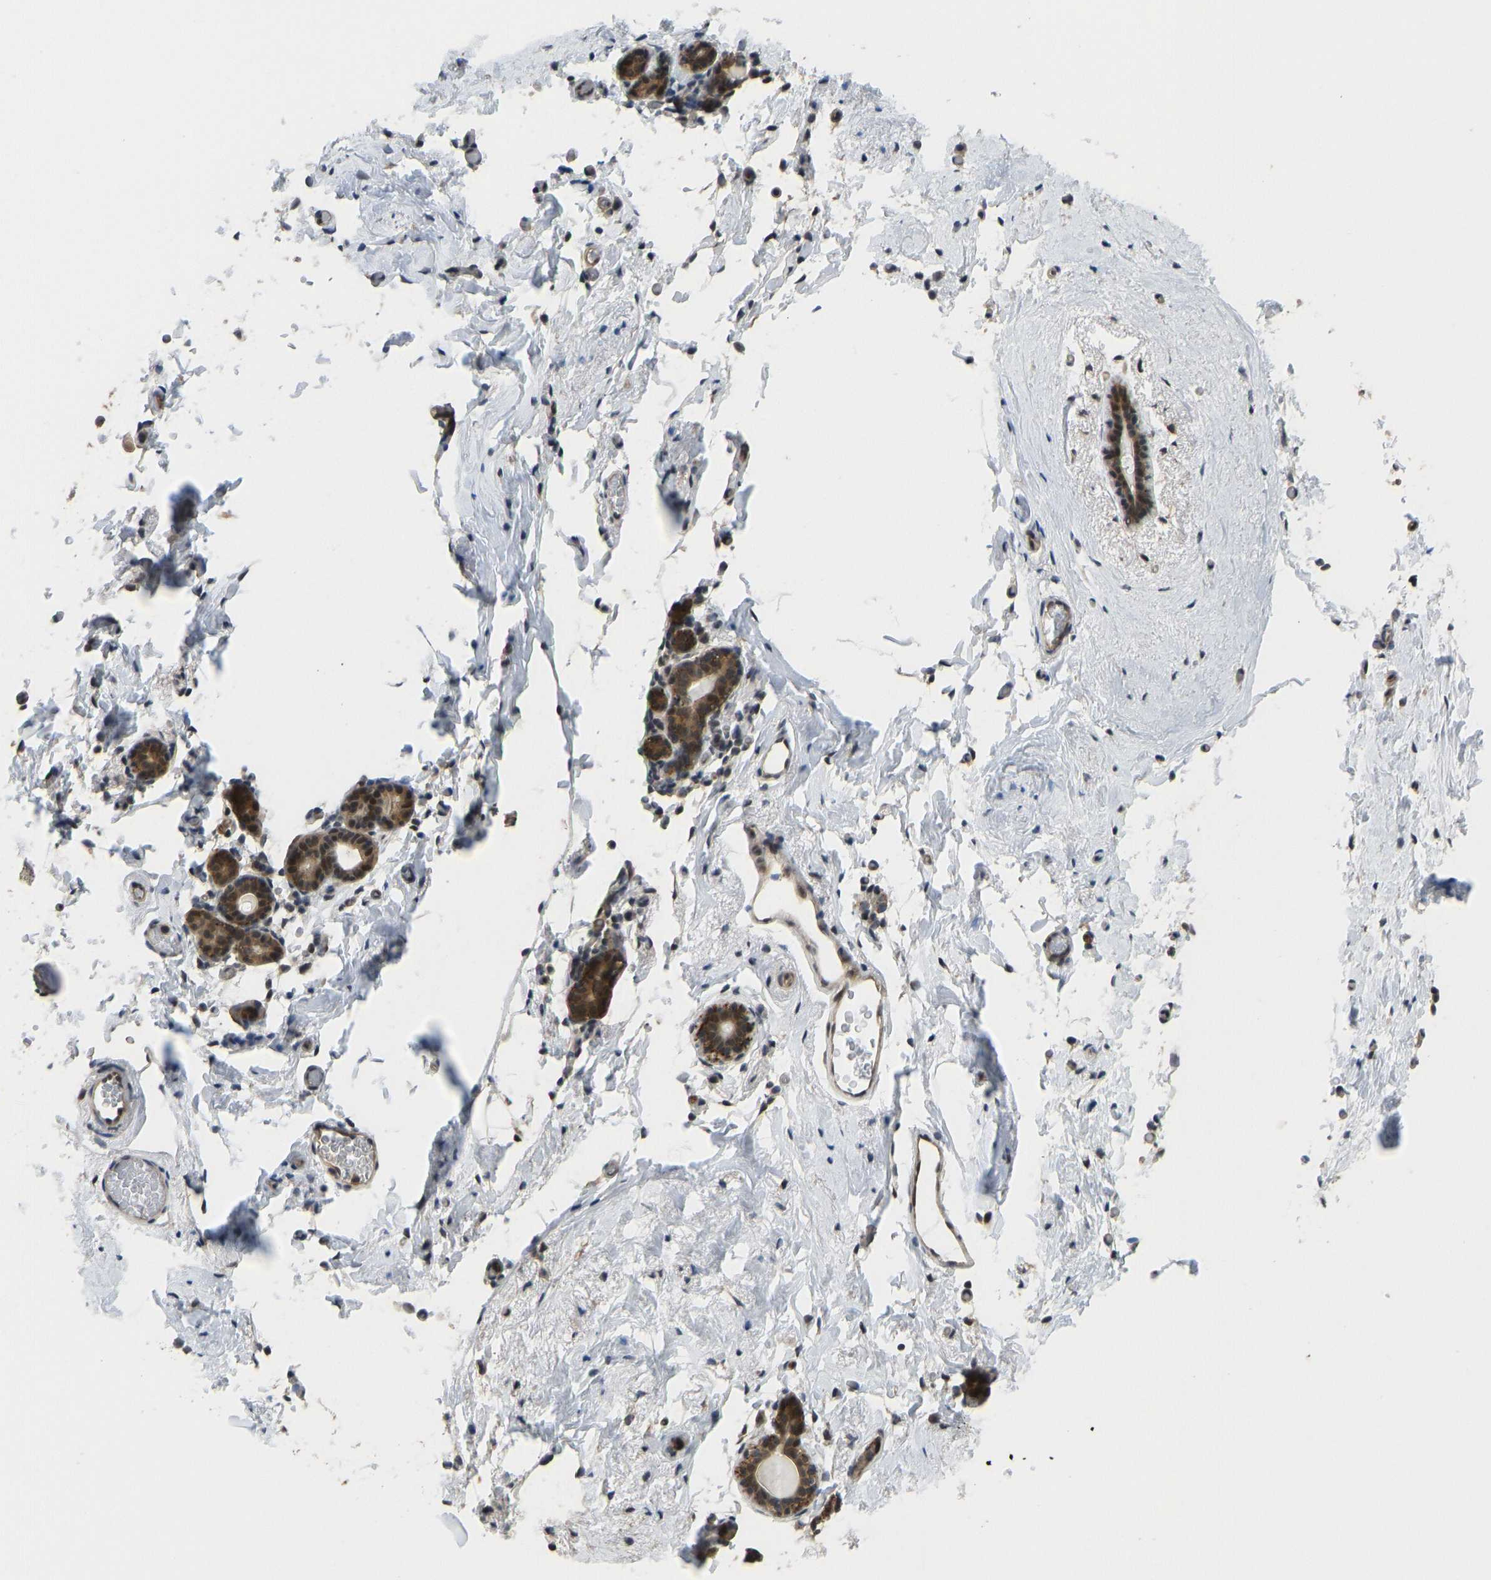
{"staining": {"intensity": "moderate", "quantity": ">75%", "location": "cytoplasmic/membranous"}, "tissue": "breast", "cell_type": "Adipocytes", "image_type": "normal", "snomed": [{"axis": "morphology", "description": "Normal tissue, NOS"}, {"axis": "topography", "description": "Breast"}], "caption": "A medium amount of moderate cytoplasmic/membranous staining is seen in approximately >75% of adipocytes in unremarkable breast. Nuclei are stained in blue.", "gene": "CCT8", "patient": {"sex": "female", "age": 62}}